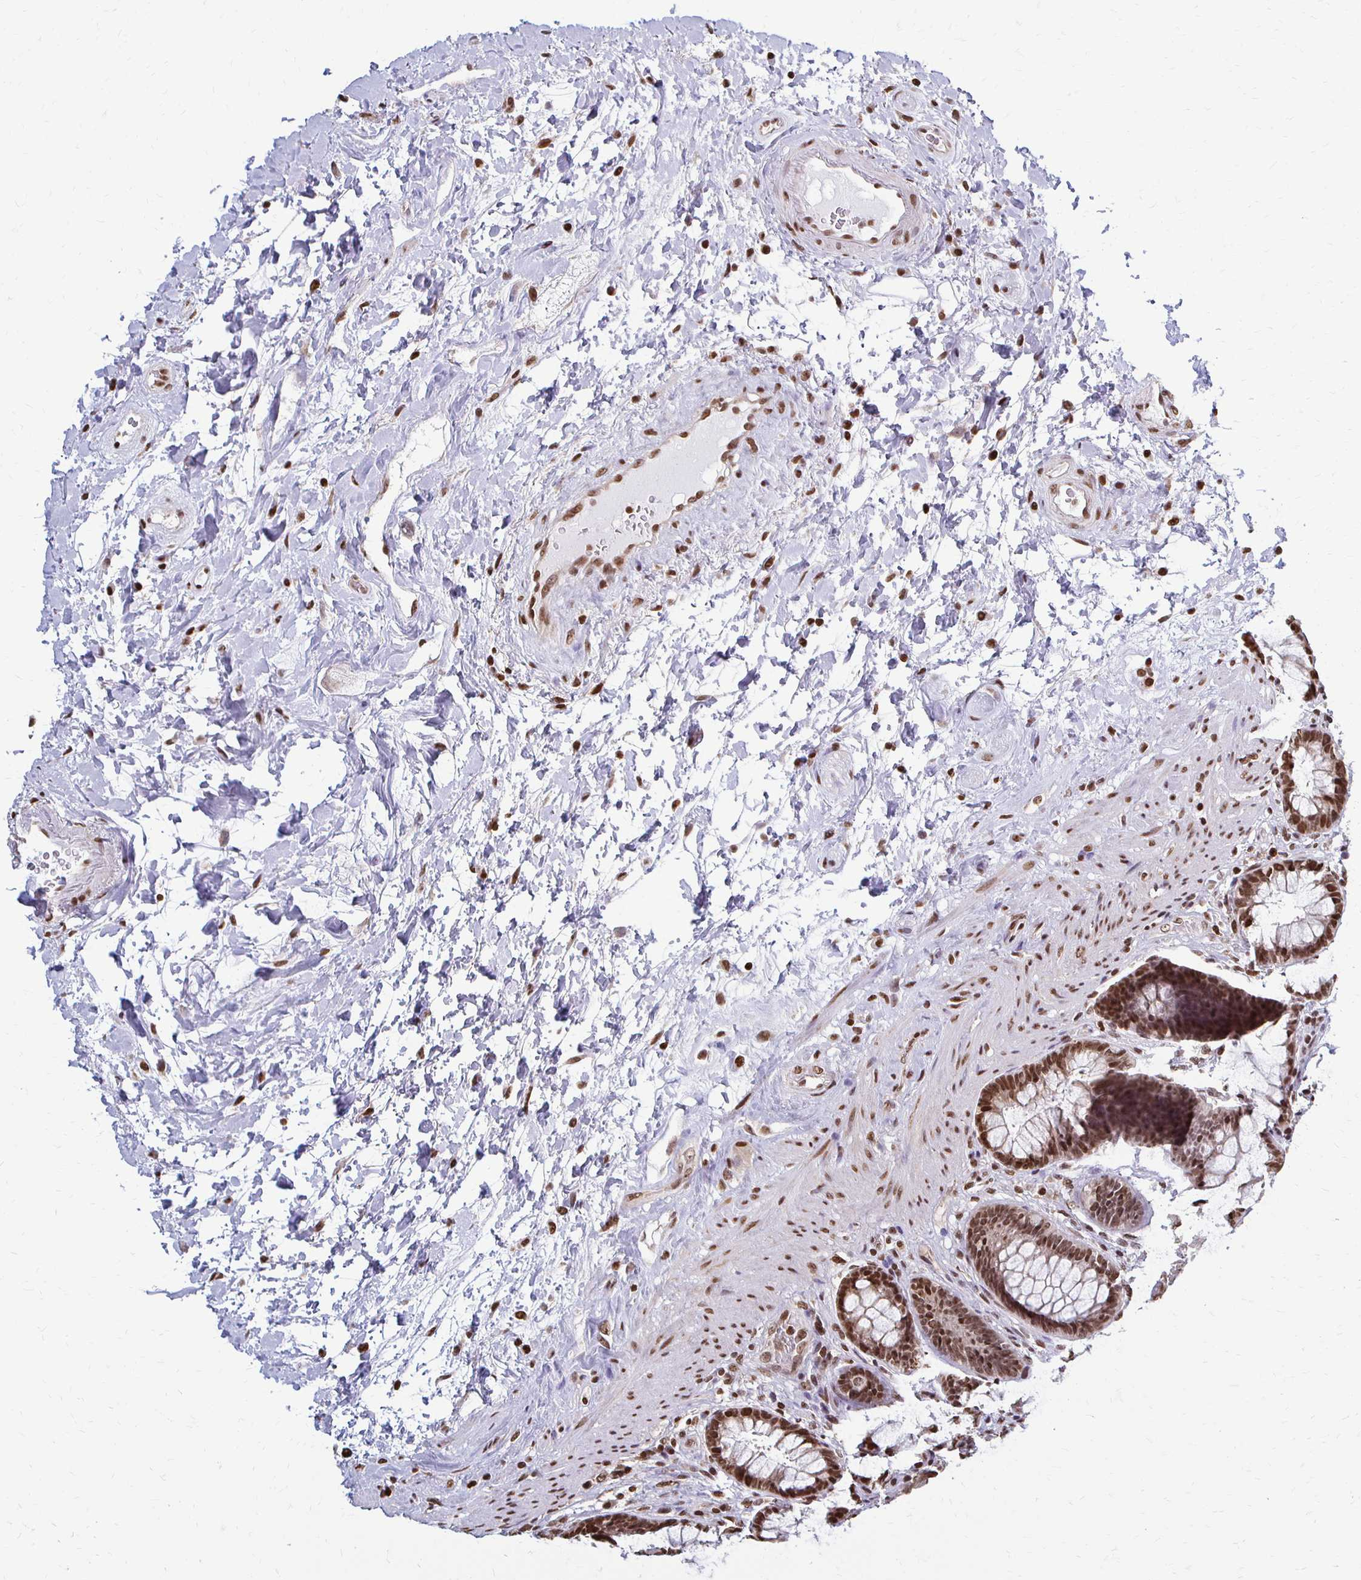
{"staining": {"intensity": "strong", "quantity": ">75%", "location": "nuclear"}, "tissue": "rectum", "cell_type": "Glandular cells", "image_type": "normal", "snomed": [{"axis": "morphology", "description": "Normal tissue, NOS"}, {"axis": "topography", "description": "Rectum"}], "caption": "Protein expression analysis of benign rectum exhibits strong nuclear staining in about >75% of glandular cells.", "gene": "HOXA9", "patient": {"sex": "male", "age": 72}}